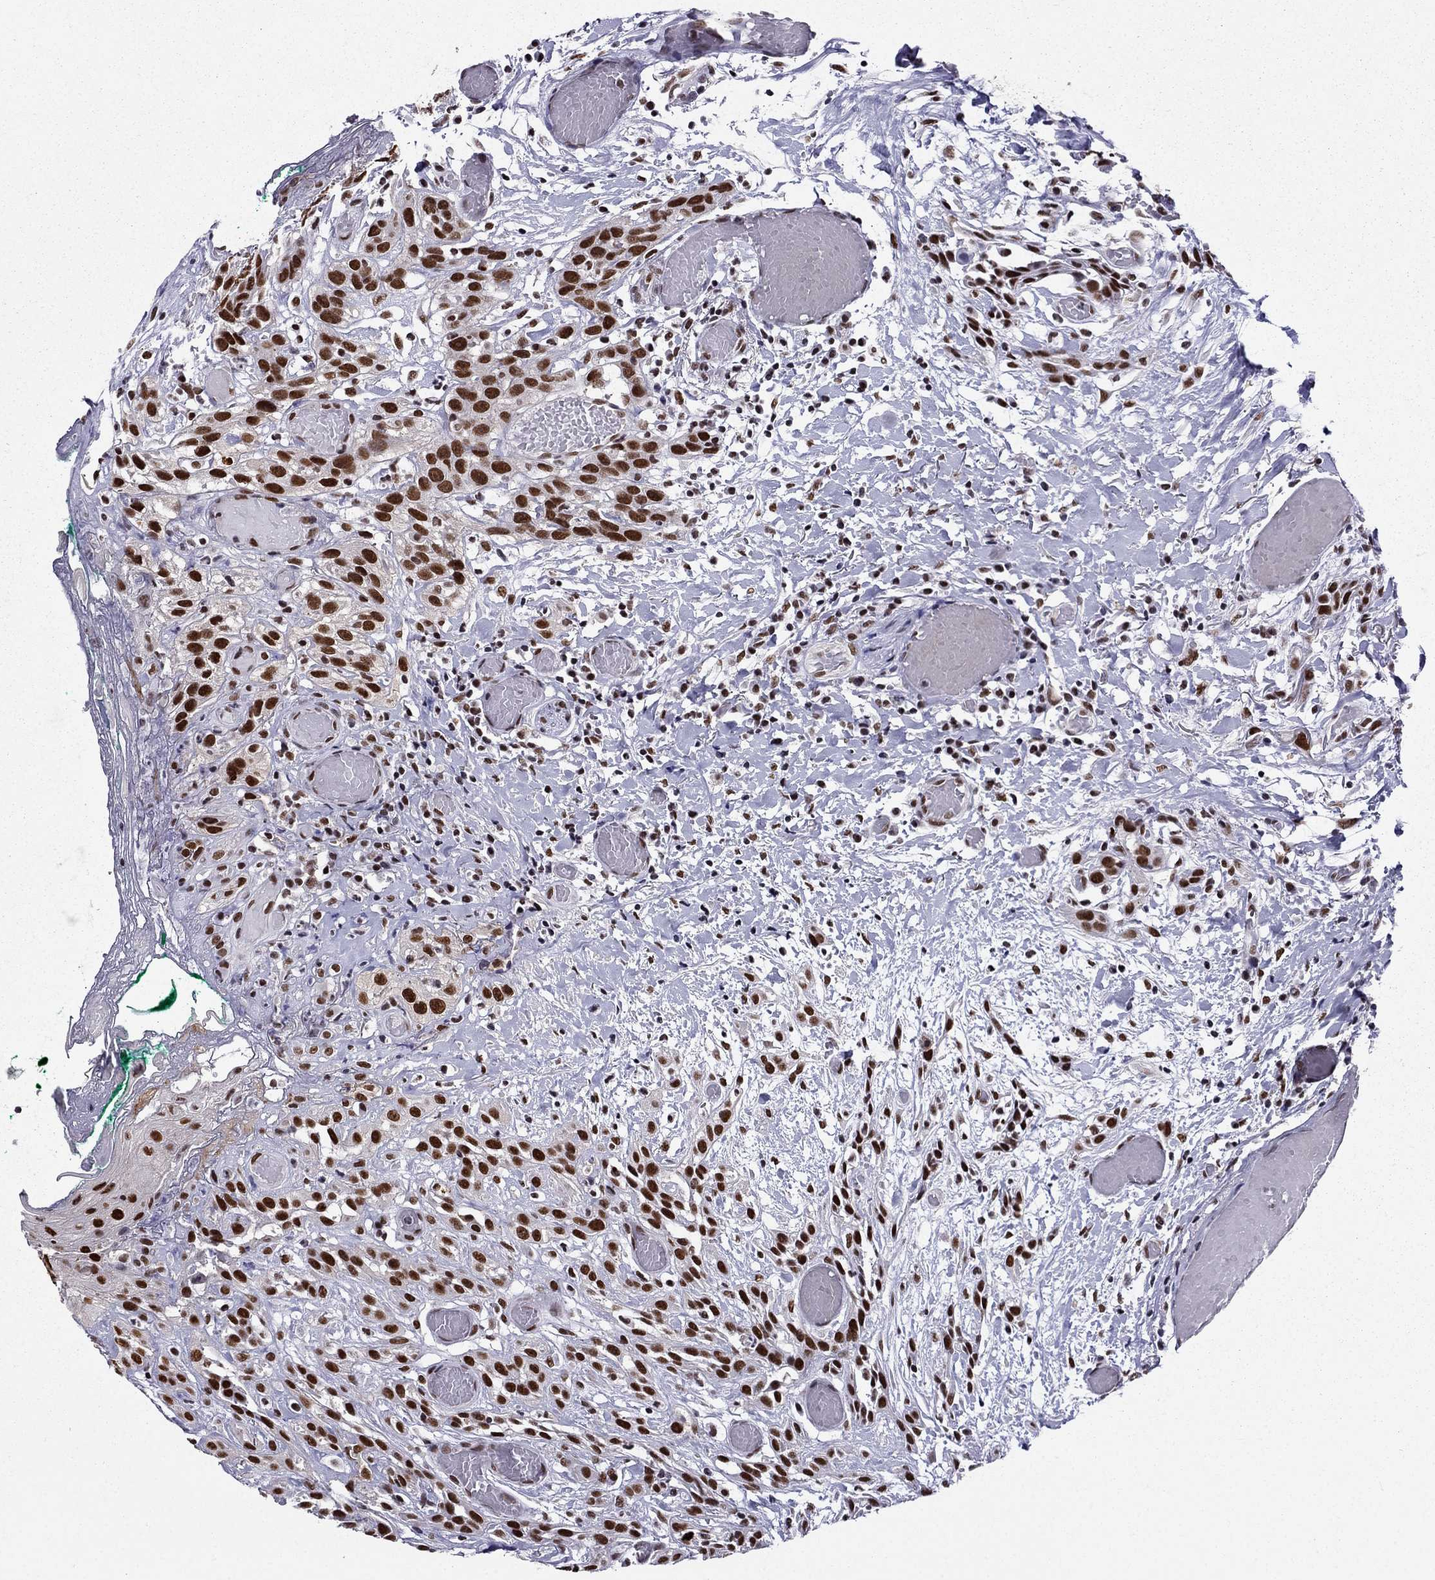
{"staining": {"intensity": "strong", "quantity": ">75%", "location": "nuclear"}, "tissue": "head and neck cancer", "cell_type": "Tumor cells", "image_type": "cancer", "snomed": [{"axis": "morphology", "description": "Normal tissue, NOS"}, {"axis": "morphology", "description": "Squamous cell carcinoma, NOS"}, {"axis": "topography", "description": "Oral tissue"}, {"axis": "topography", "description": "Salivary gland"}, {"axis": "topography", "description": "Head-Neck"}], "caption": "IHC (DAB (3,3'-diaminobenzidine)) staining of head and neck squamous cell carcinoma demonstrates strong nuclear protein expression in approximately >75% of tumor cells.", "gene": "ZNF420", "patient": {"sex": "female", "age": 62}}